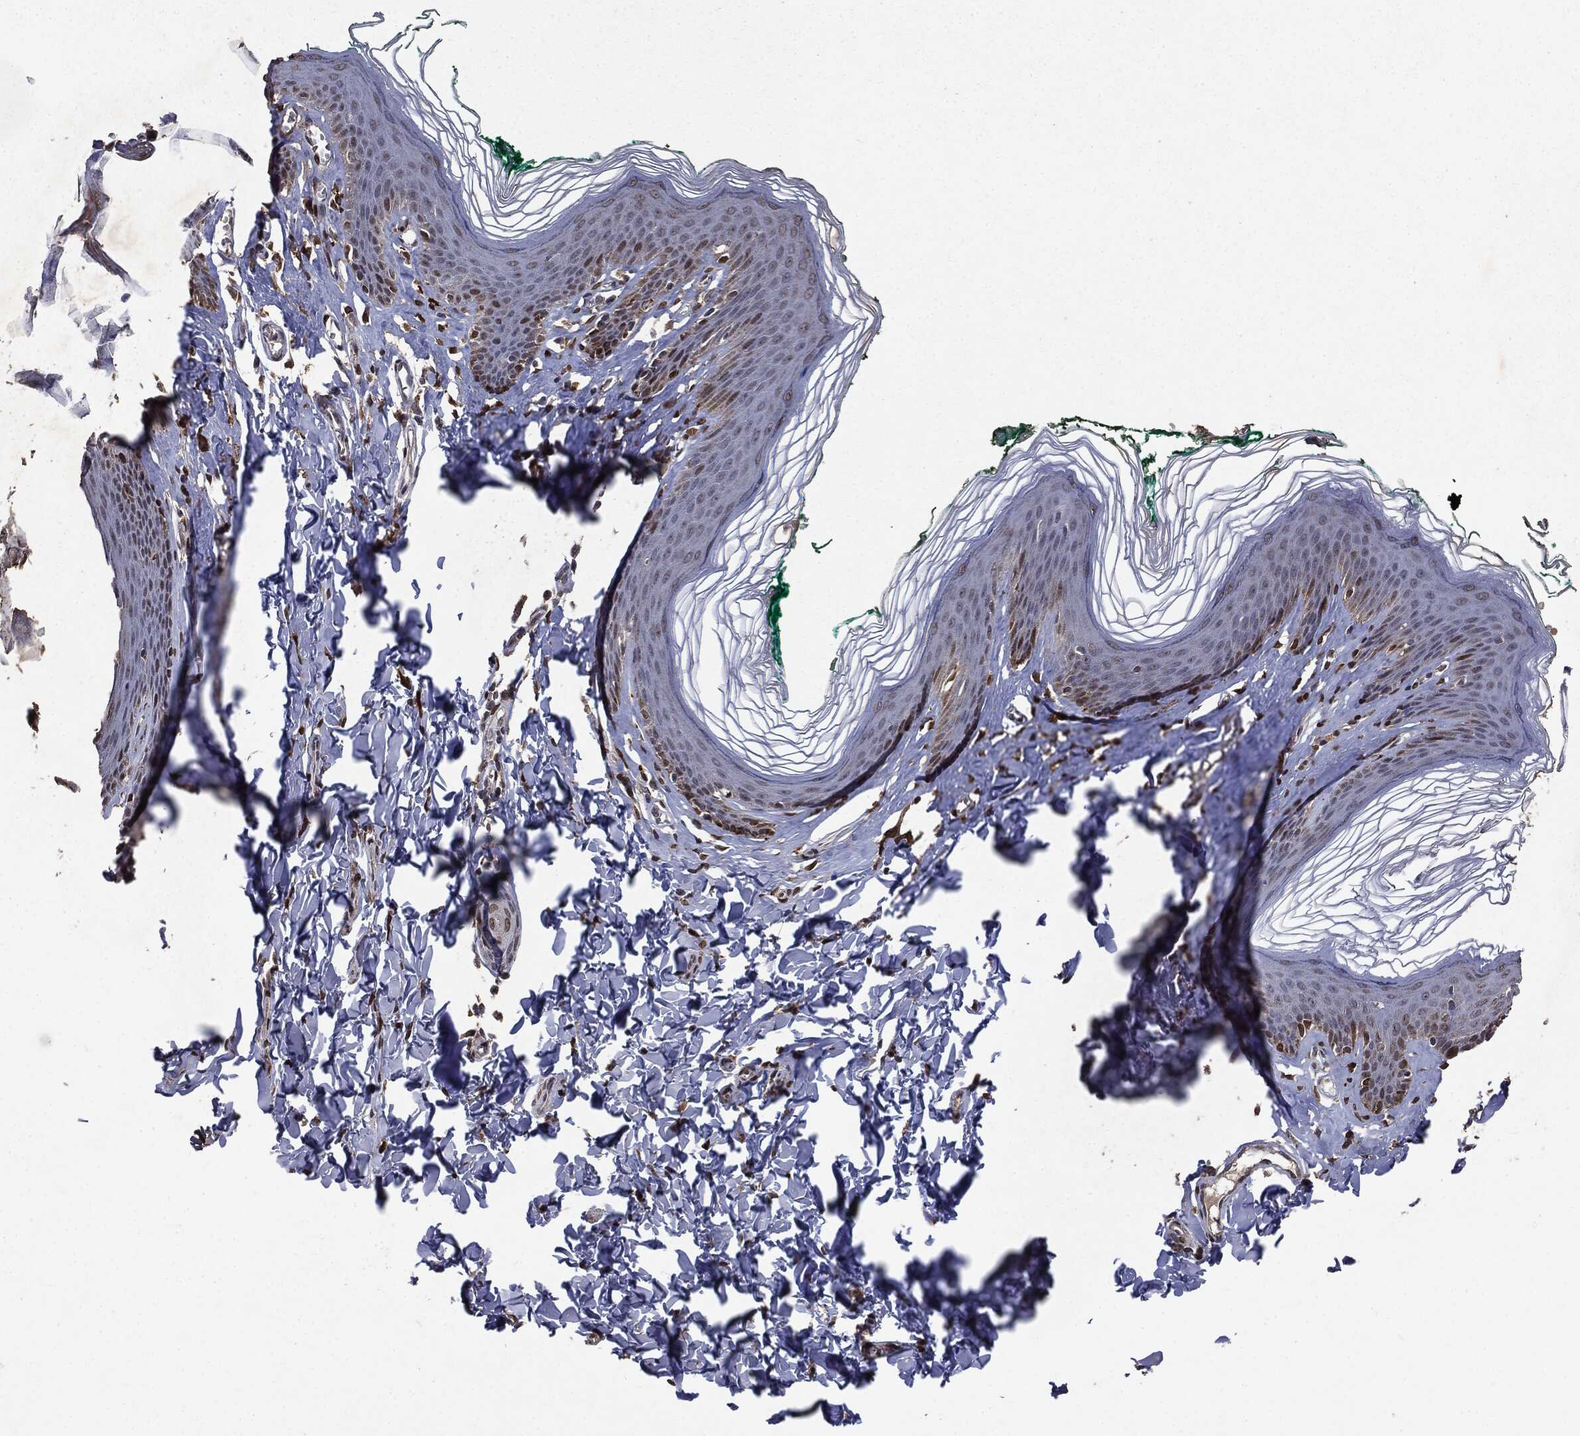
{"staining": {"intensity": "strong", "quantity": "<25%", "location": "nuclear"}, "tissue": "skin", "cell_type": "Epidermal cells", "image_type": "normal", "snomed": [{"axis": "morphology", "description": "Normal tissue, NOS"}, {"axis": "topography", "description": "Vulva"}], "caption": "Skin stained for a protein reveals strong nuclear positivity in epidermal cells. The staining is performed using DAB brown chromogen to label protein expression. The nuclei are counter-stained blue using hematoxylin.", "gene": "PPP6R2", "patient": {"sex": "female", "age": 66}}